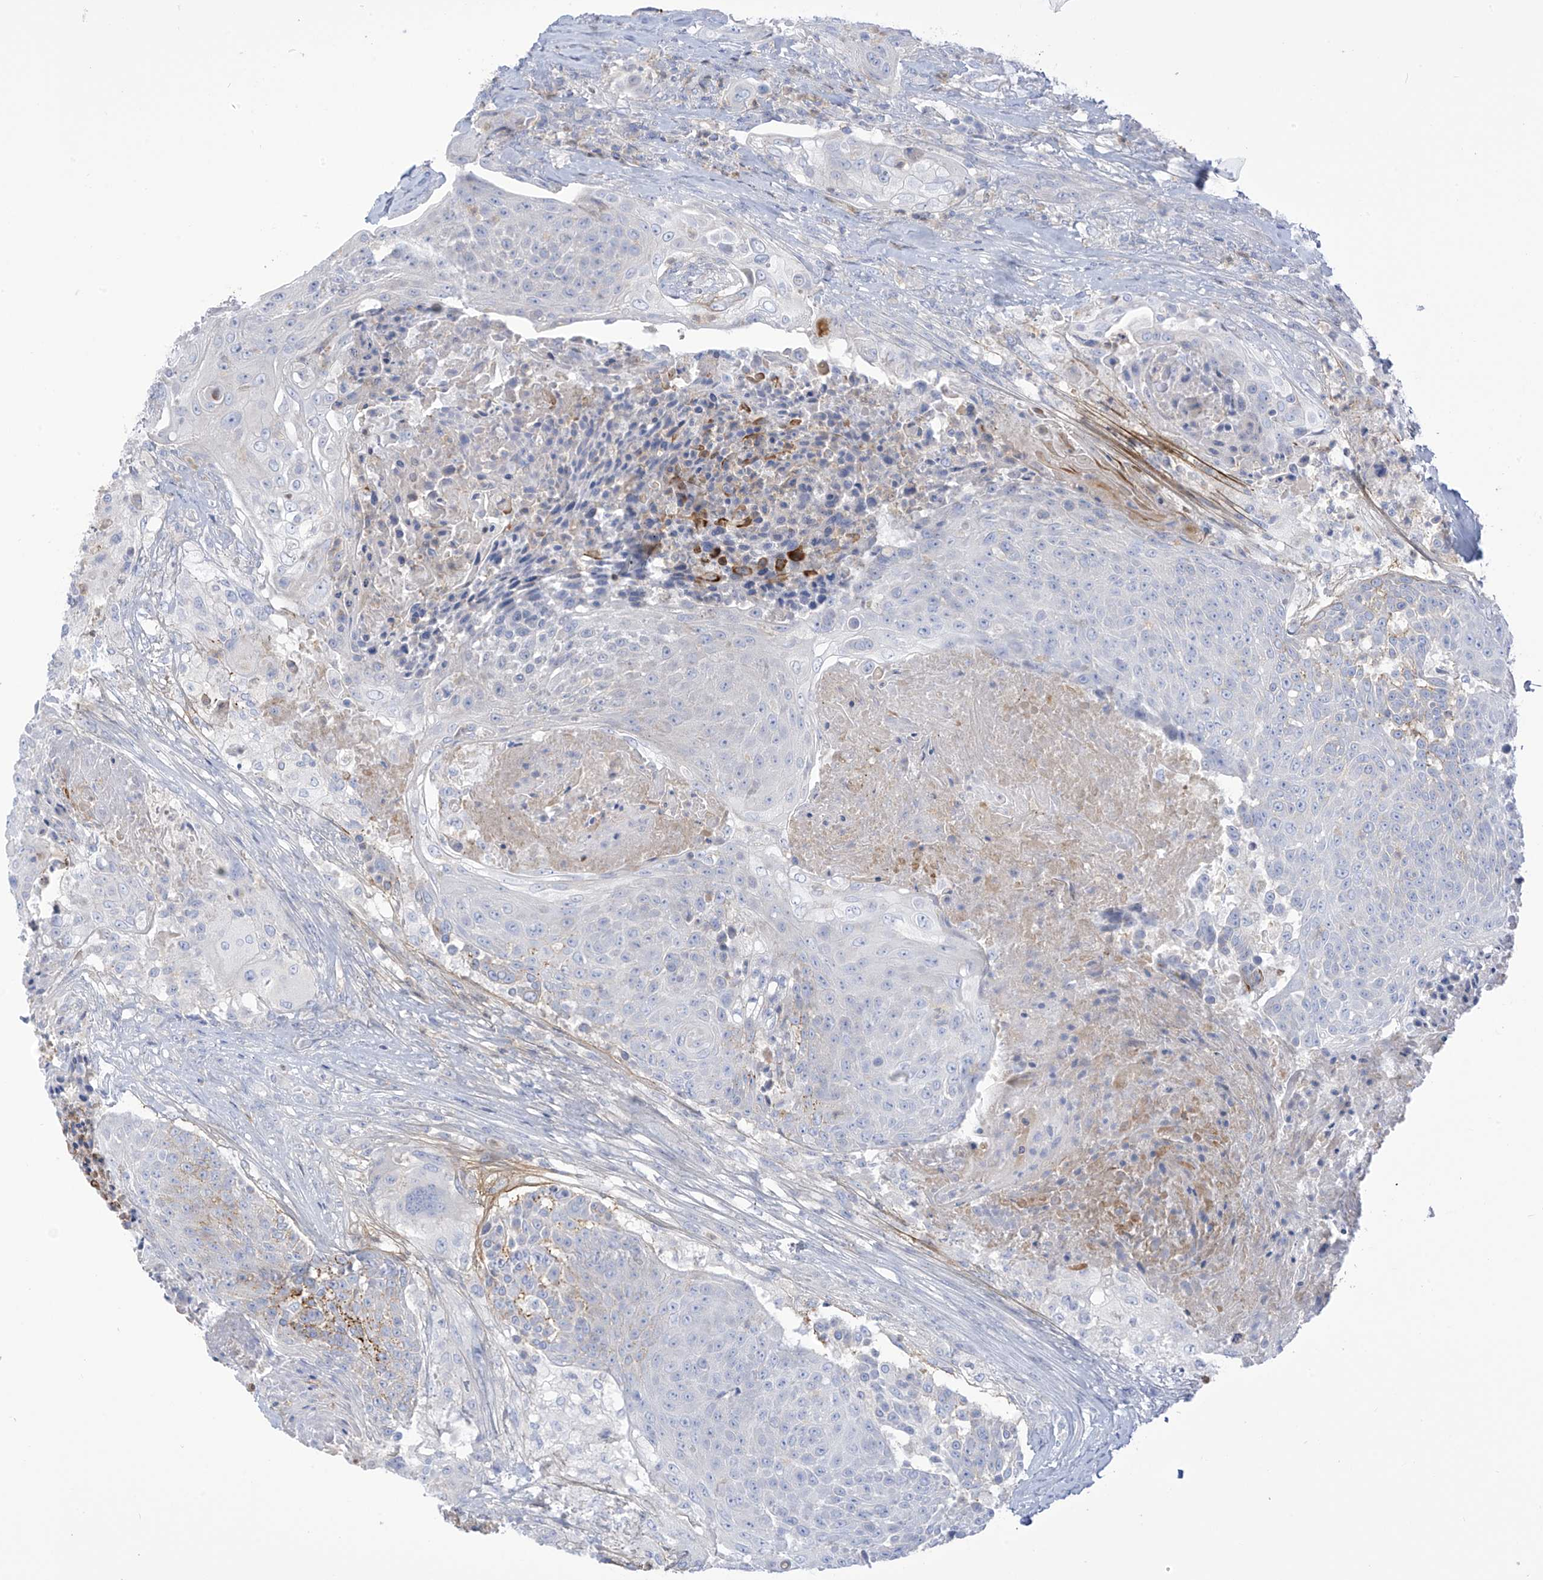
{"staining": {"intensity": "negative", "quantity": "none", "location": "none"}, "tissue": "urothelial cancer", "cell_type": "Tumor cells", "image_type": "cancer", "snomed": [{"axis": "morphology", "description": "Urothelial carcinoma, High grade"}, {"axis": "topography", "description": "Urinary bladder"}], "caption": "DAB immunohistochemical staining of high-grade urothelial carcinoma displays no significant positivity in tumor cells.", "gene": "FABP2", "patient": {"sex": "female", "age": 63}}